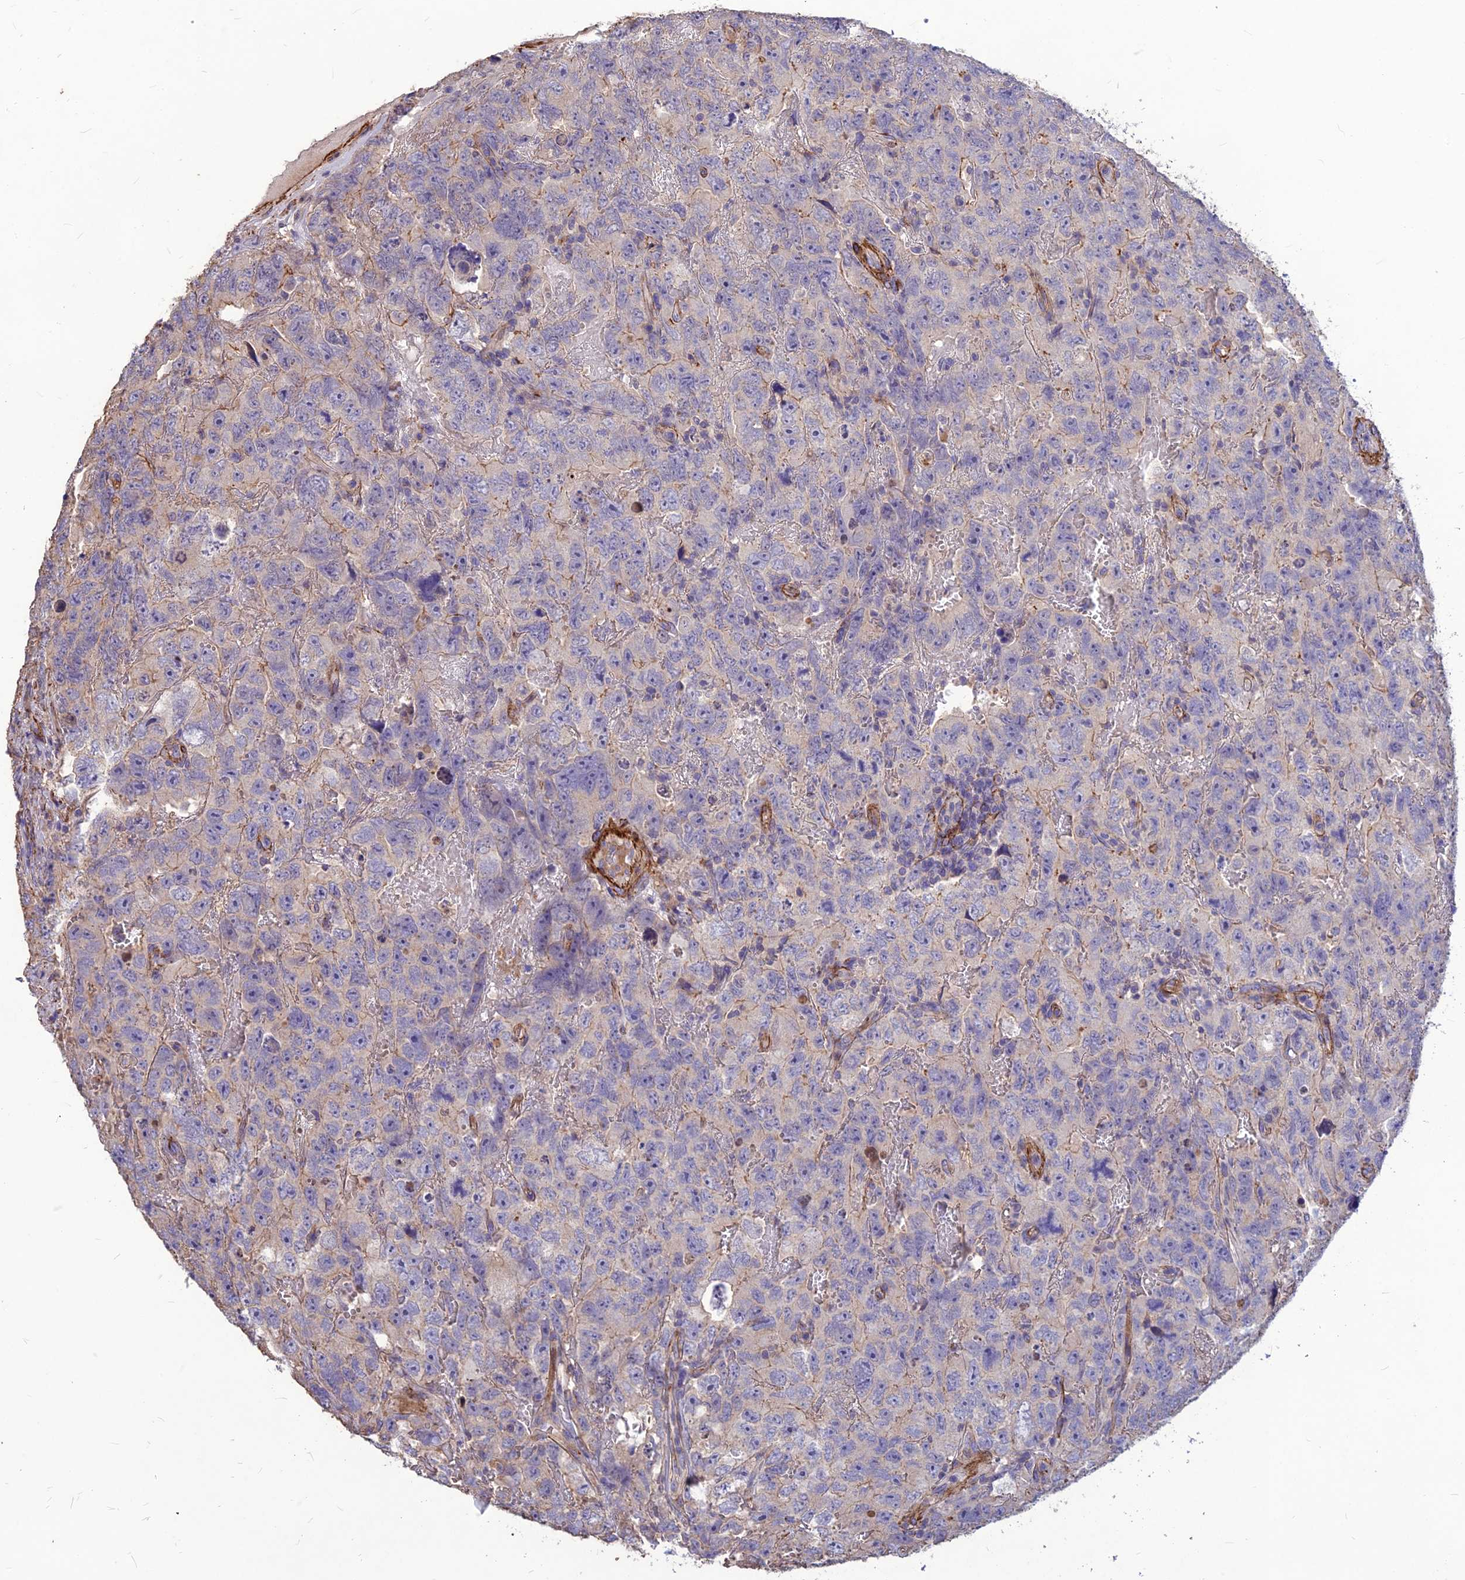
{"staining": {"intensity": "moderate", "quantity": "<25%", "location": "cytoplasmic/membranous"}, "tissue": "testis cancer", "cell_type": "Tumor cells", "image_type": "cancer", "snomed": [{"axis": "morphology", "description": "Carcinoma, Embryonal, NOS"}, {"axis": "topography", "description": "Testis"}], "caption": "About <25% of tumor cells in human testis cancer reveal moderate cytoplasmic/membranous protein positivity as visualized by brown immunohistochemical staining.", "gene": "CLUH", "patient": {"sex": "male", "age": 45}}